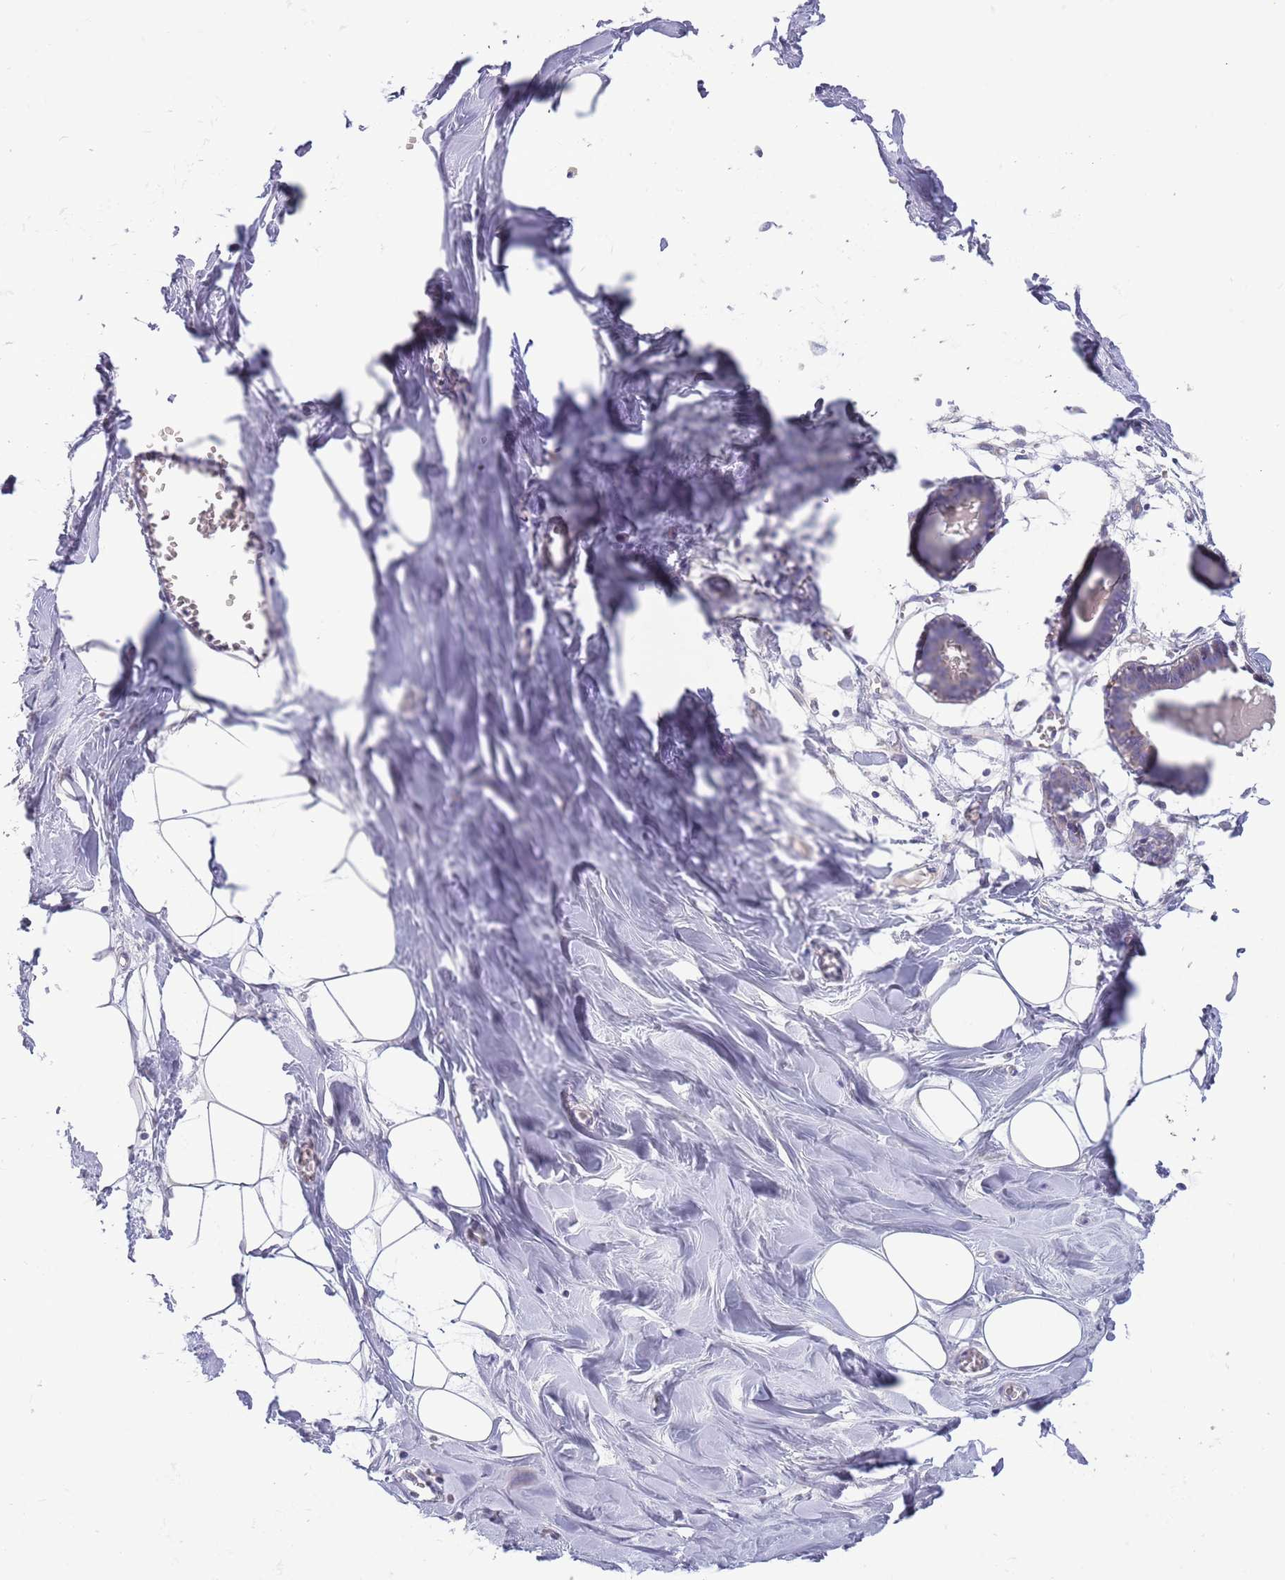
{"staining": {"intensity": "negative", "quantity": "none", "location": "none"}, "tissue": "breast", "cell_type": "Adipocytes", "image_type": "normal", "snomed": [{"axis": "morphology", "description": "Normal tissue, NOS"}, {"axis": "topography", "description": "Breast"}], "caption": "Immunohistochemical staining of normal human breast shows no significant expression in adipocytes. The staining is performed using DAB brown chromogen with nuclei counter-stained in using hematoxylin.", "gene": "DDHD1", "patient": {"sex": "female", "age": 27}}